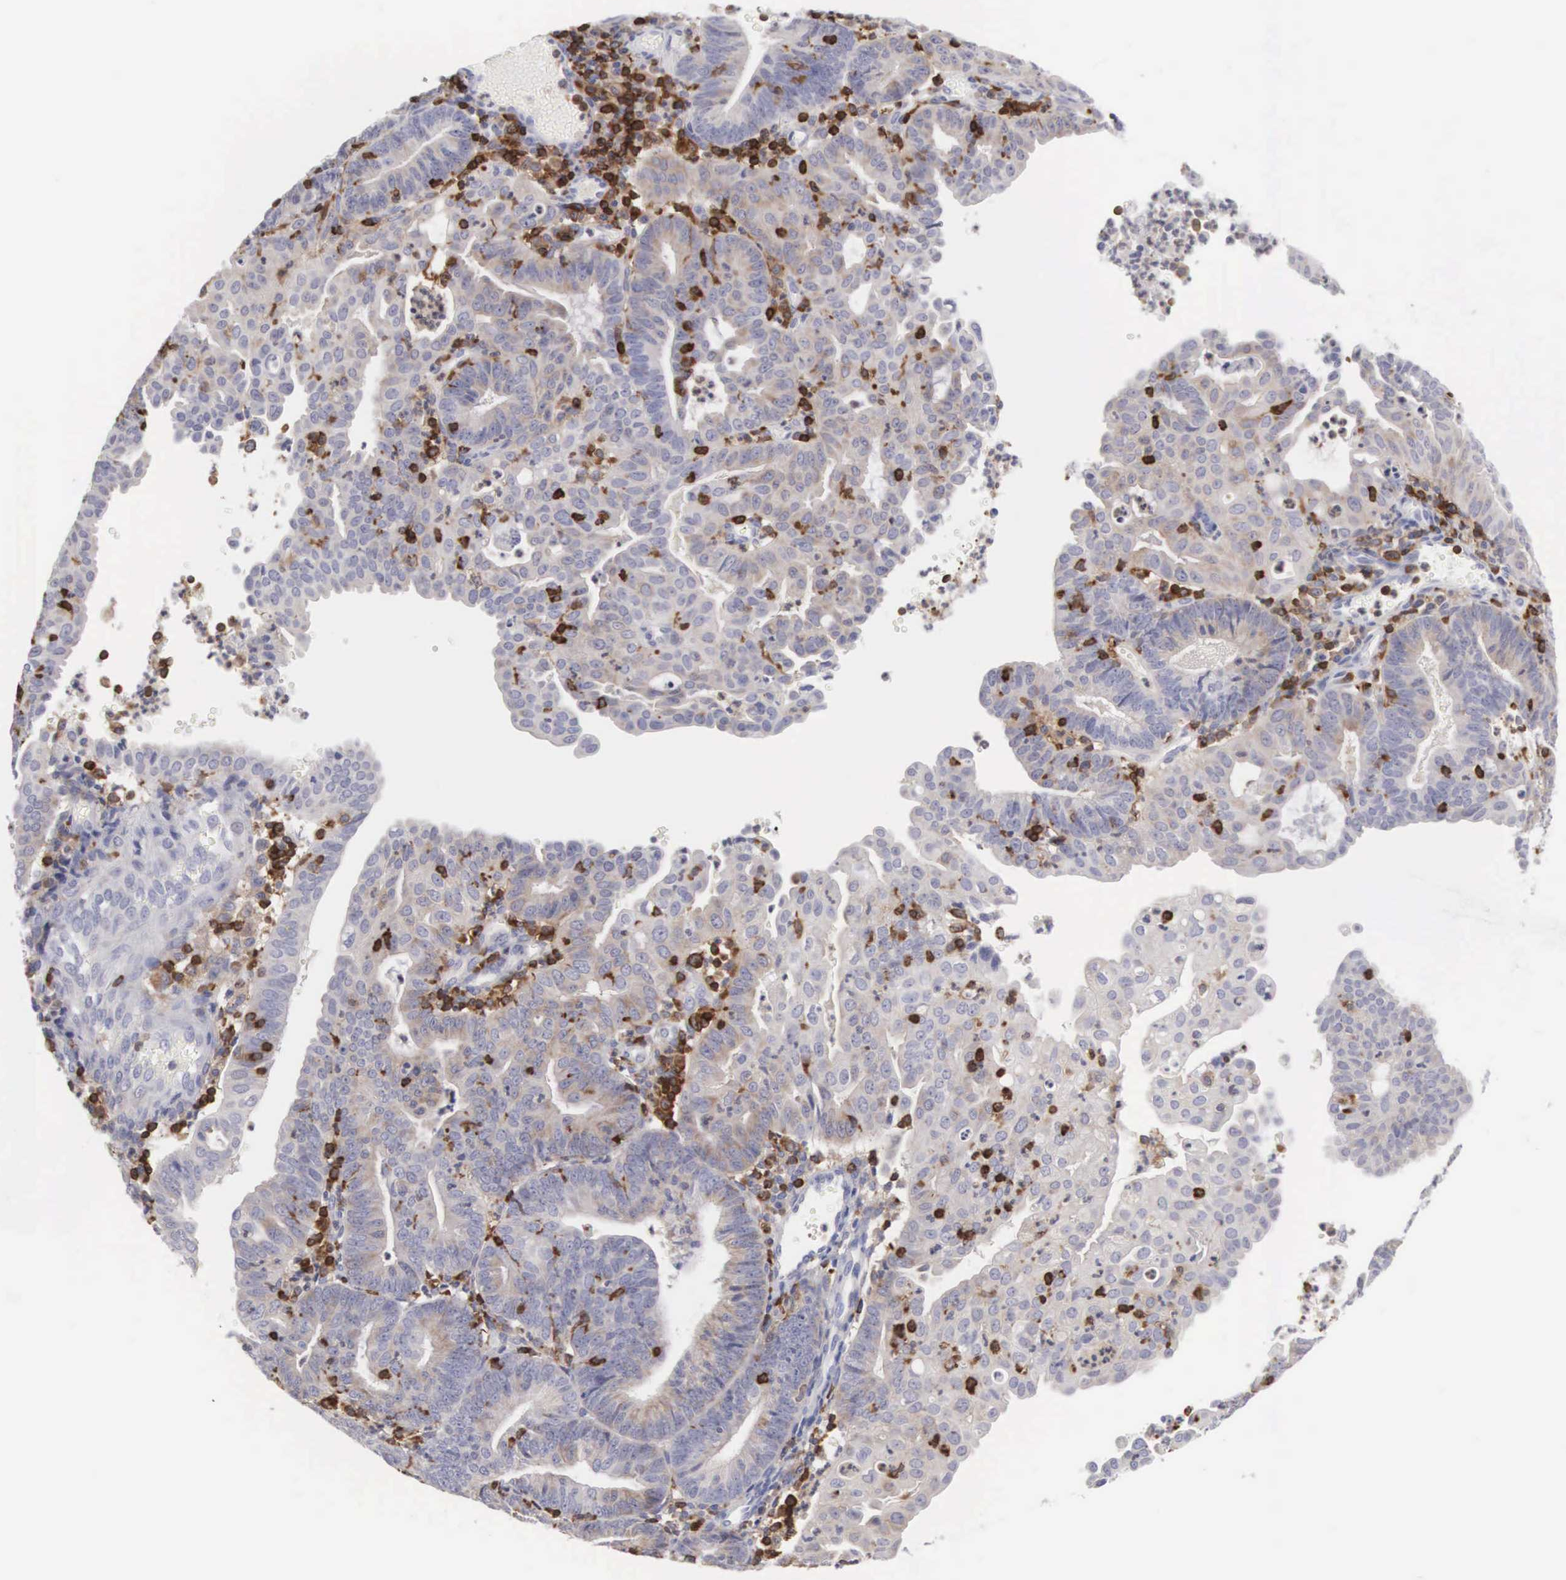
{"staining": {"intensity": "weak", "quantity": "25%-75%", "location": "cytoplasmic/membranous"}, "tissue": "endometrial cancer", "cell_type": "Tumor cells", "image_type": "cancer", "snomed": [{"axis": "morphology", "description": "Adenocarcinoma, NOS"}, {"axis": "topography", "description": "Endometrium"}], "caption": "Endometrial adenocarcinoma tissue shows weak cytoplasmic/membranous positivity in about 25%-75% of tumor cells, visualized by immunohistochemistry.", "gene": "SH3BP1", "patient": {"sex": "female", "age": 60}}